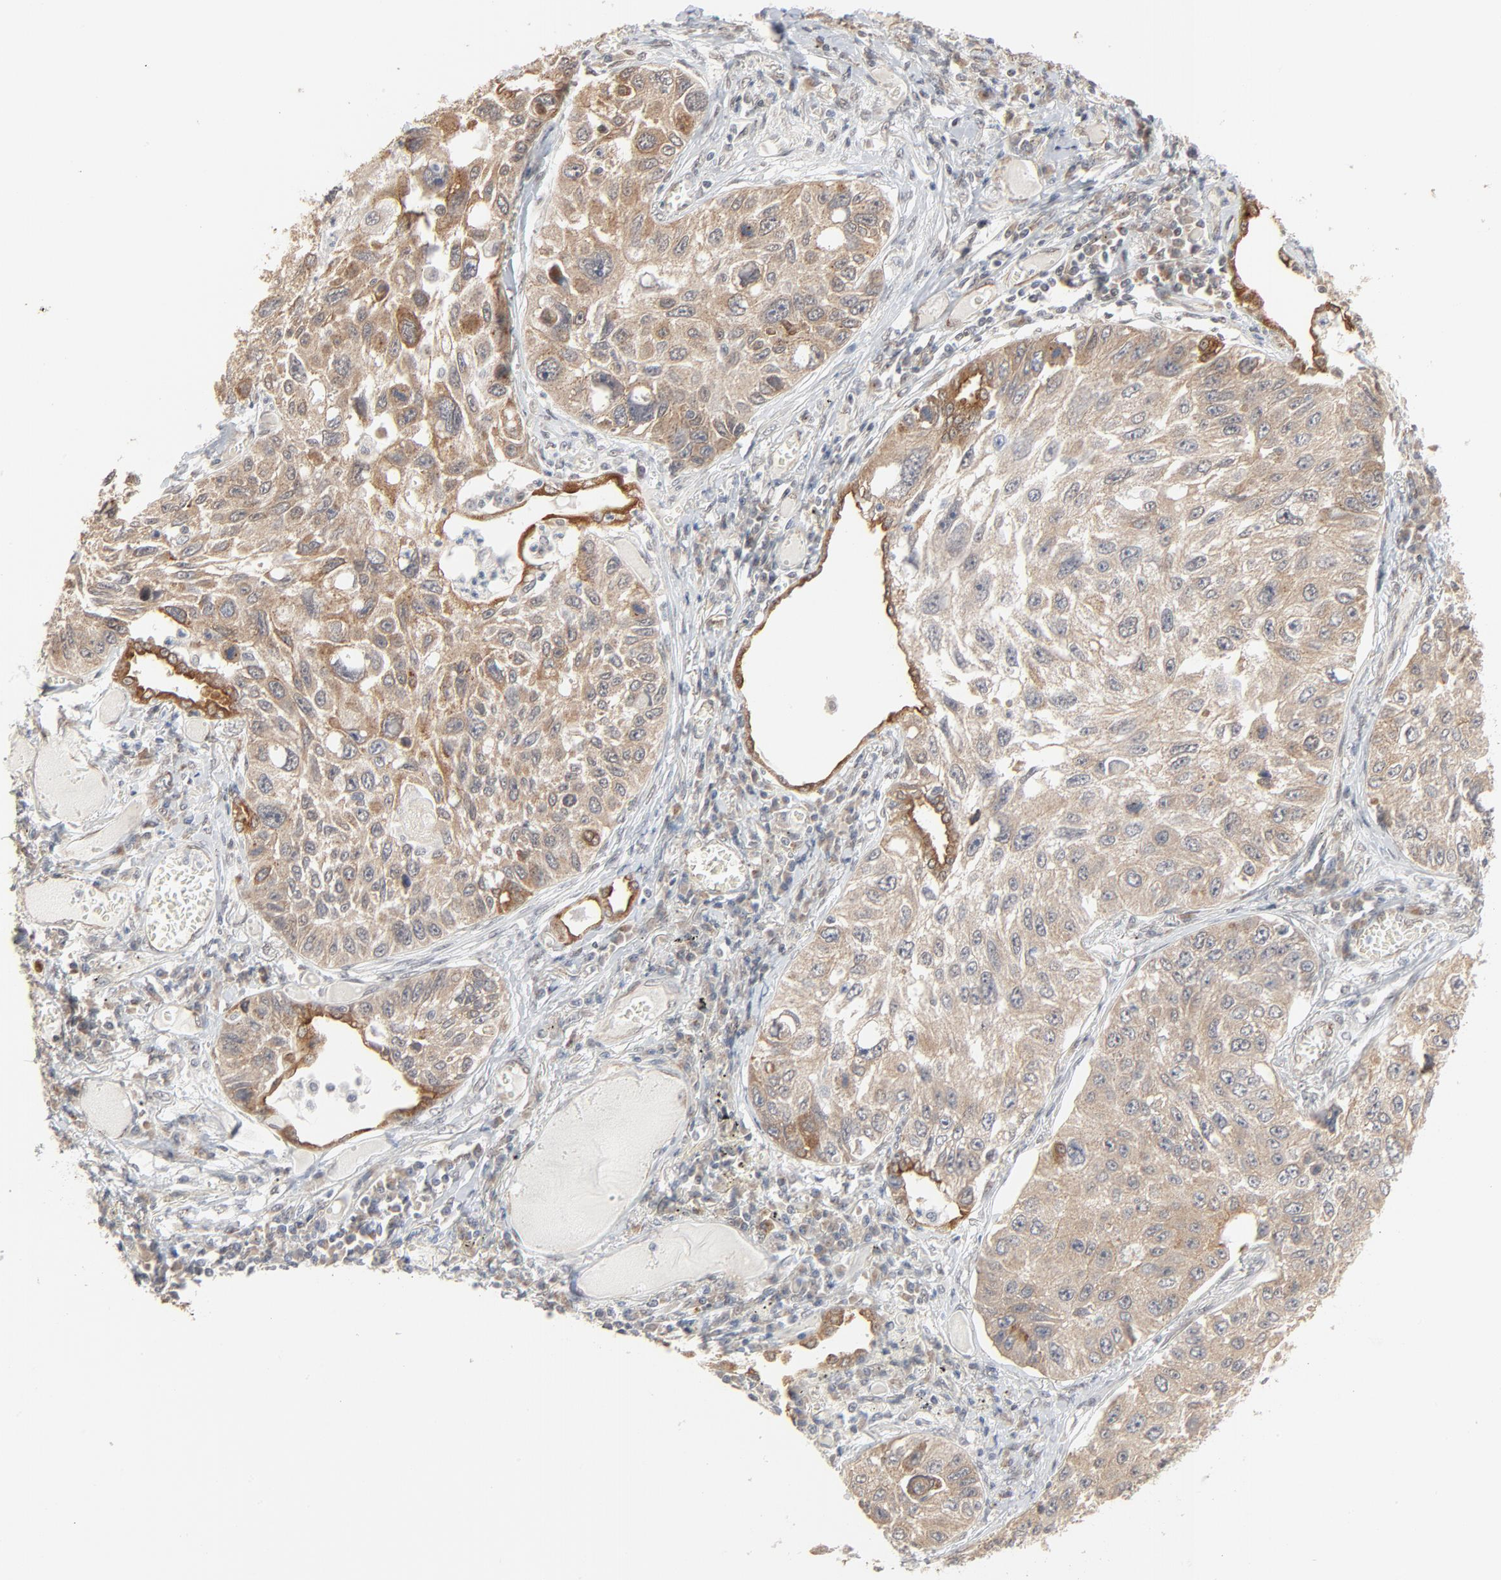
{"staining": {"intensity": "moderate", "quantity": "25%-75%", "location": "cytoplasmic/membranous"}, "tissue": "lung cancer", "cell_type": "Tumor cells", "image_type": "cancer", "snomed": [{"axis": "morphology", "description": "Squamous cell carcinoma, NOS"}, {"axis": "topography", "description": "Lung"}], "caption": "Brown immunohistochemical staining in lung squamous cell carcinoma demonstrates moderate cytoplasmic/membranous expression in approximately 25%-75% of tumor cells.", "gene": "ITPR3", "patient": {"sex": "male", "age": 71}}